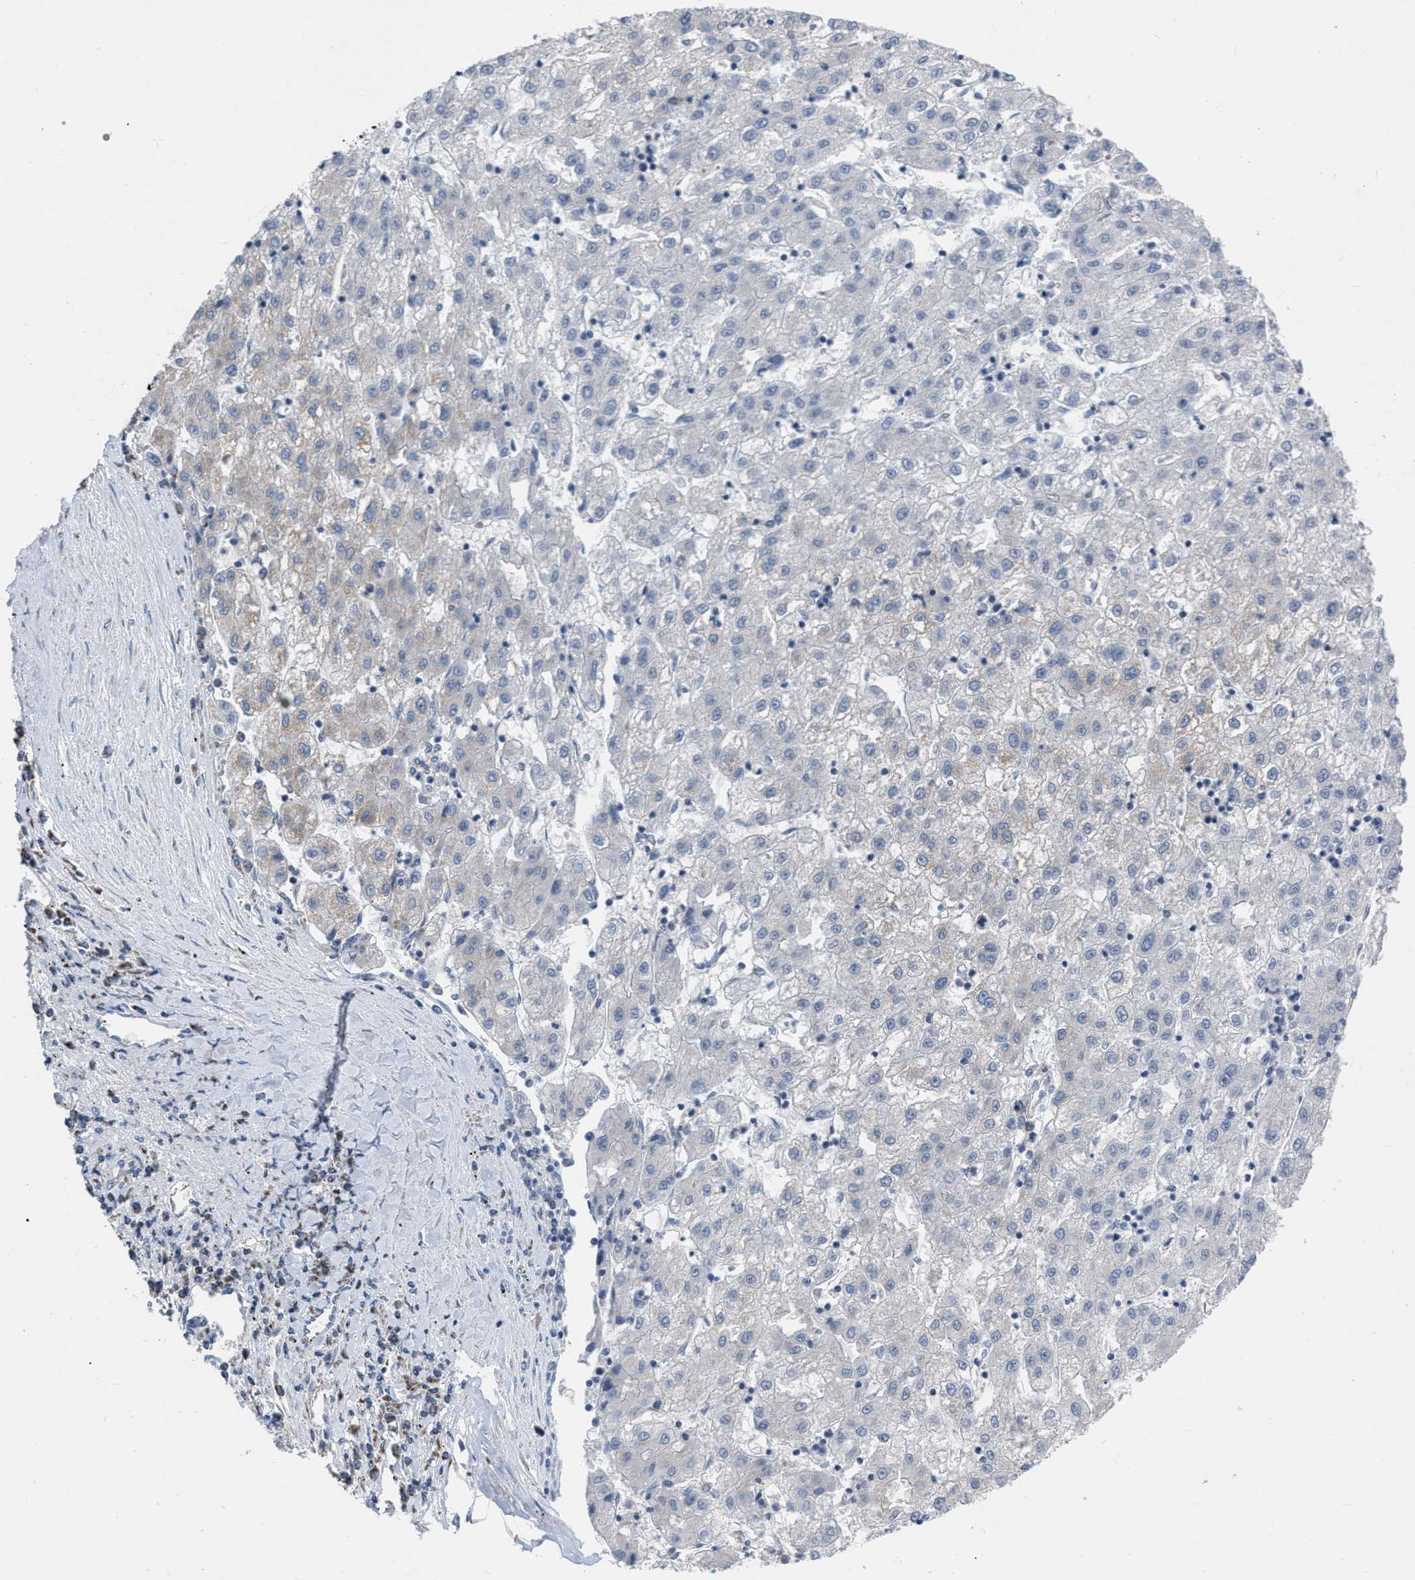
{"staining": {"intensity": "negative", "quantity": "none", "location": "none"}, "tissue": "liver cancer", "cell_type": "Tumor cells", "image_type": "cancer", "snomed": [{"axis": "morphology", "description": "Carcinoma, Hepatocellular, NOS"}, {"axis": "topography", "description": "Liver"}], "caption": "This is a image of immunohistochemistry staining of liver hepatocellular carcinoma, which shows no staining in tumor cells. Nuclei are stained in blue.", "gene": "DDX56", "patient": {"sex": "male", "age": 72}}